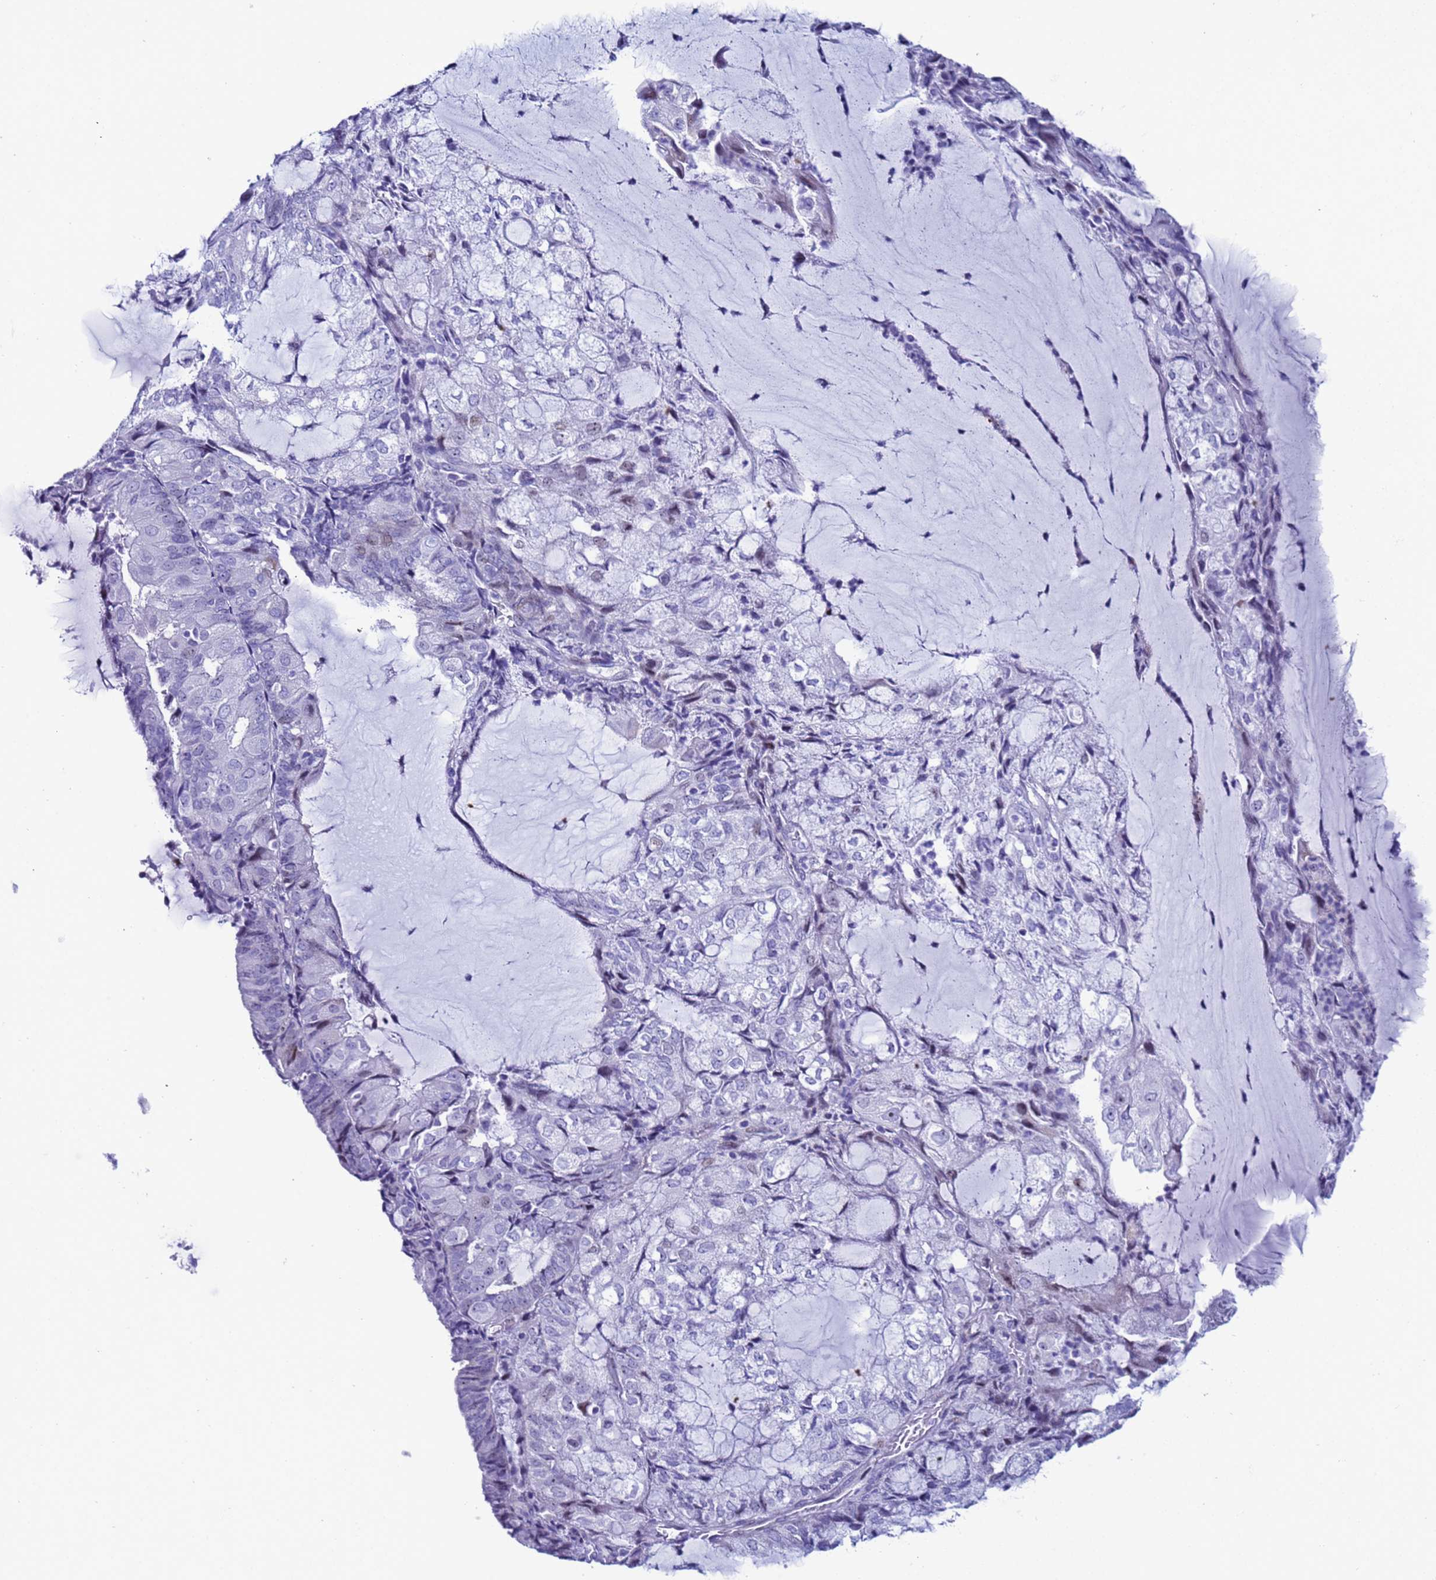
{"staining": {"intensity": "weak", "quantity": "<25%", "location": "nuclear"}, "tissue": "endometrial cancer", "cell_type": "Tumor cells", "image_type": "cancer", "snomed": [{"axis": "morphology", "description": "Adenocarcinoma, NOS"}, {"axis": "topography", "description": "Endometrium"}], "caption": "Micrograph shows no significant protein staining in tumor cells of endometrial cancer.", "gene": "POP5", "patient": {"sex": "female", "age": 81}}